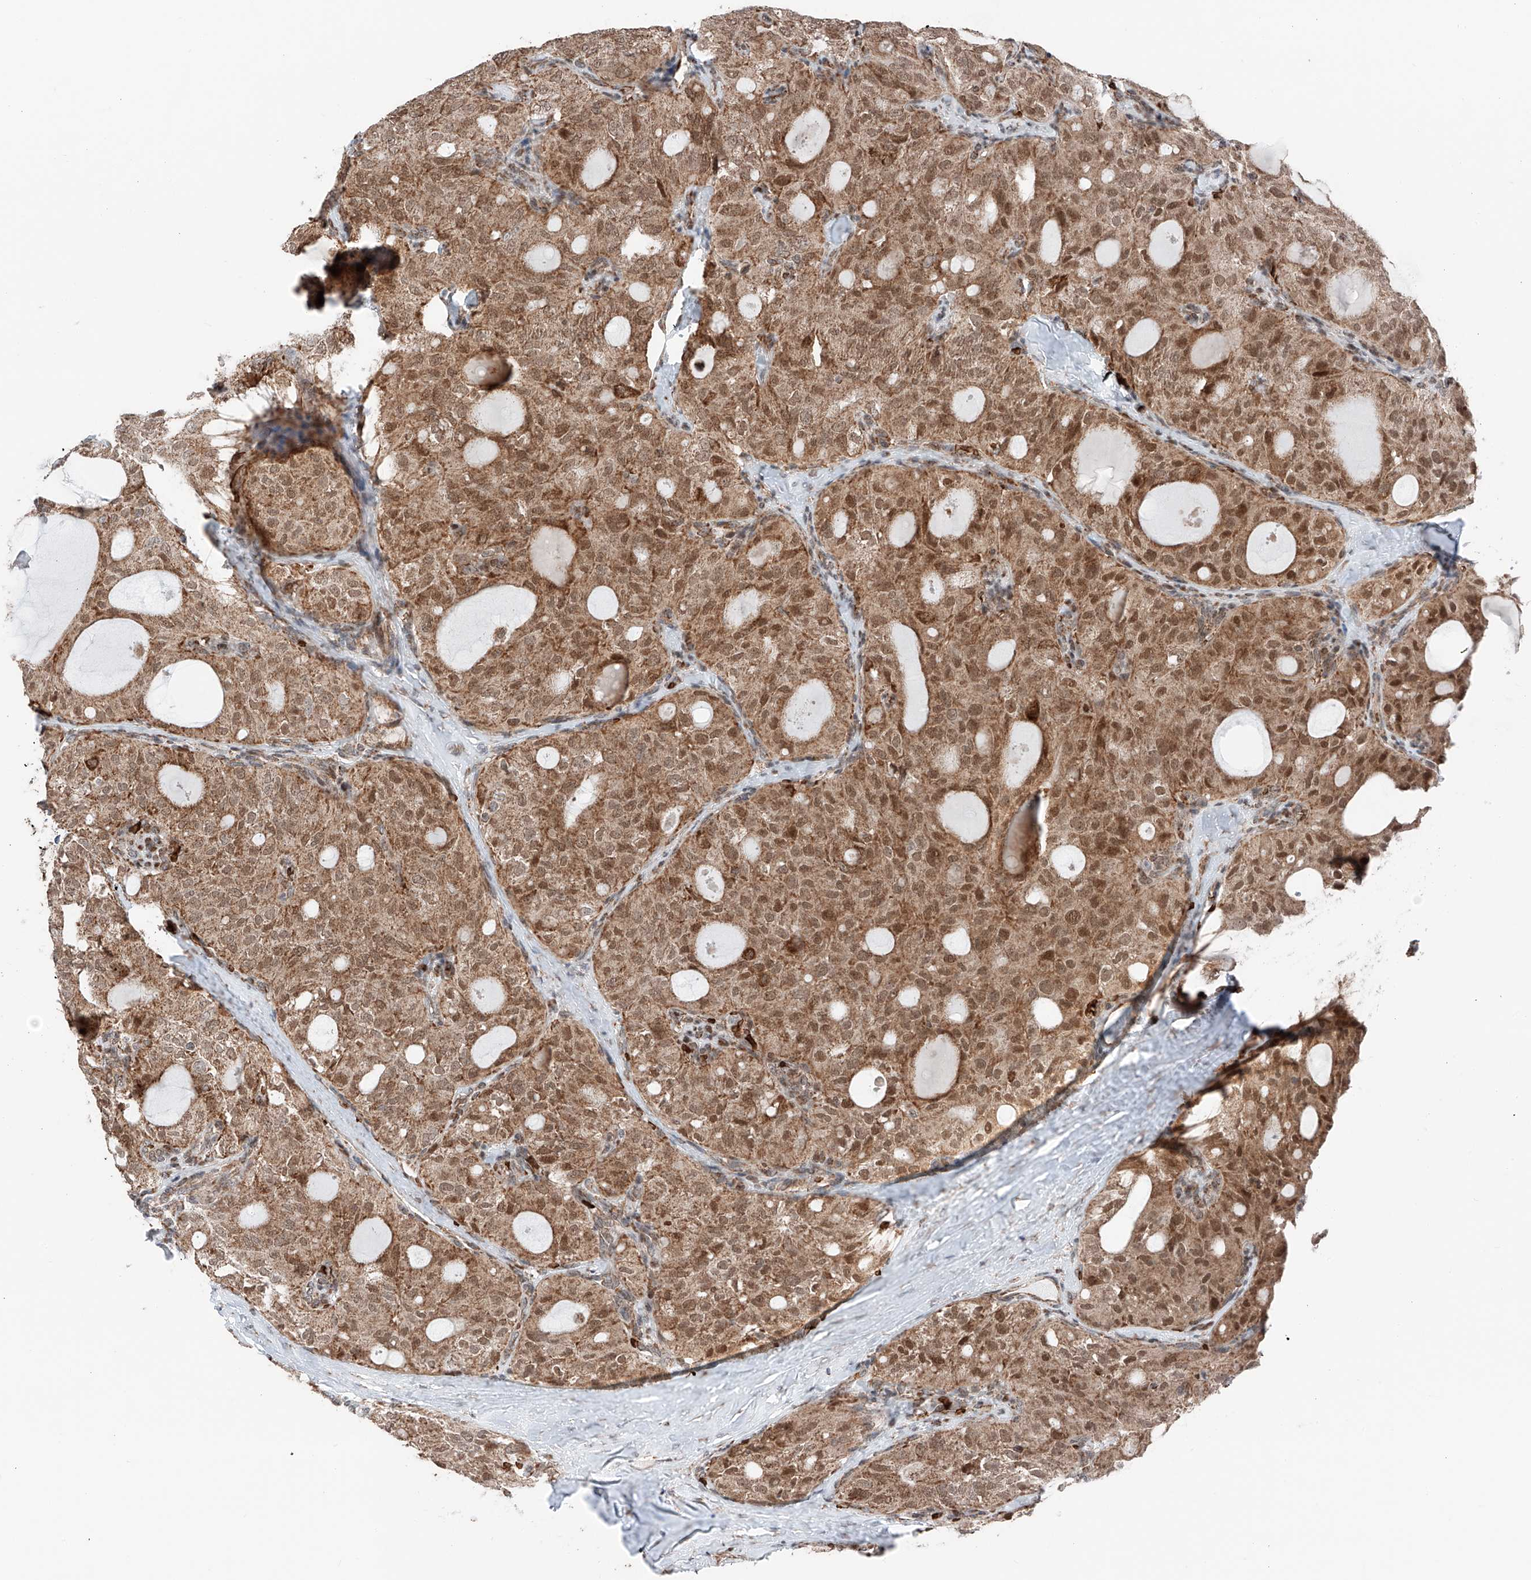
{"staining": {"intensity": "moderate", "quantity": ">75%", "location": "cytoplasmic/membranous,nuclear"}, "tissue": "thyroid cancer", "cell_type": "Tumor cells", "image_type": "cancer", "snomed": [{"axis": "morphology", "description": "Follicular adenoma carcinoma, NOS"}, {"axis": "topography", "description": "Thyroid gland"}], "caption": "Thyroid cancer tissue exhibits moderate cytoplasmic/membranous and nuclear expression in about >75% of tumor cells (Stains: DAB in brown, nuclei in blue, Microscopy: brightfield microscopy at high magnification).", "gene": "ZSCAN29", "patient": {"sex": "male", "age": 75}}